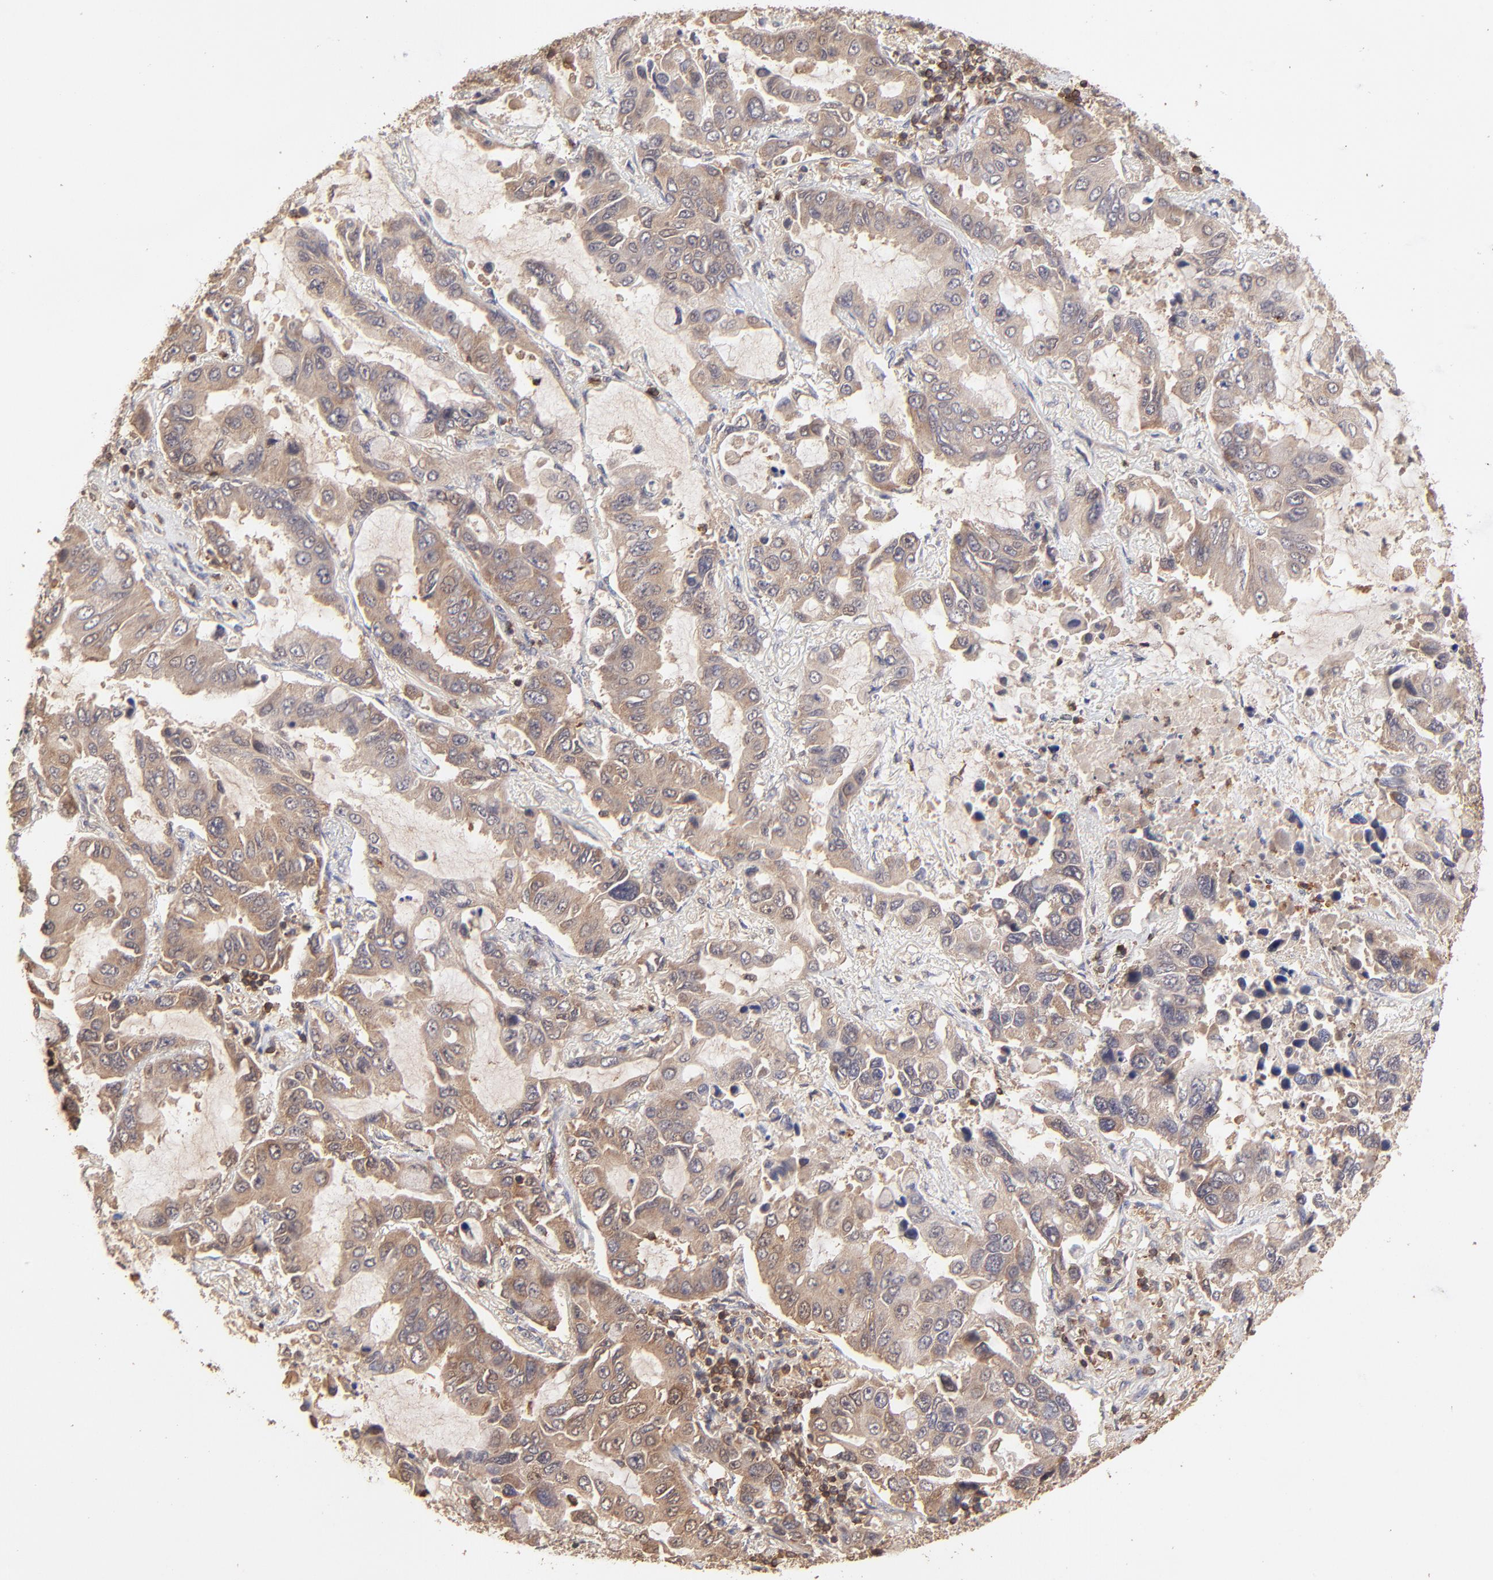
{"staining": {"intensity": "moderate", "quantity": ">75%", "location": "cytoplasmic/membranous"}, "tissue": "lung cancer", "cell_type": "Tumor cells", "image_type": "cancer", "snomed": [{"axis": "morphology", "description": "Adenocarcinoma, NOS"}, {"axis": "topography", "description": "Lung"}], "caption": "A micrograph of lung cancer (adenocarcinoma) stained for a protein displays moderate cytoplasmic/membranous brown staining in tumor cells.", "gene": "STON2", "patient": {"sex": "male", "age": 64}}